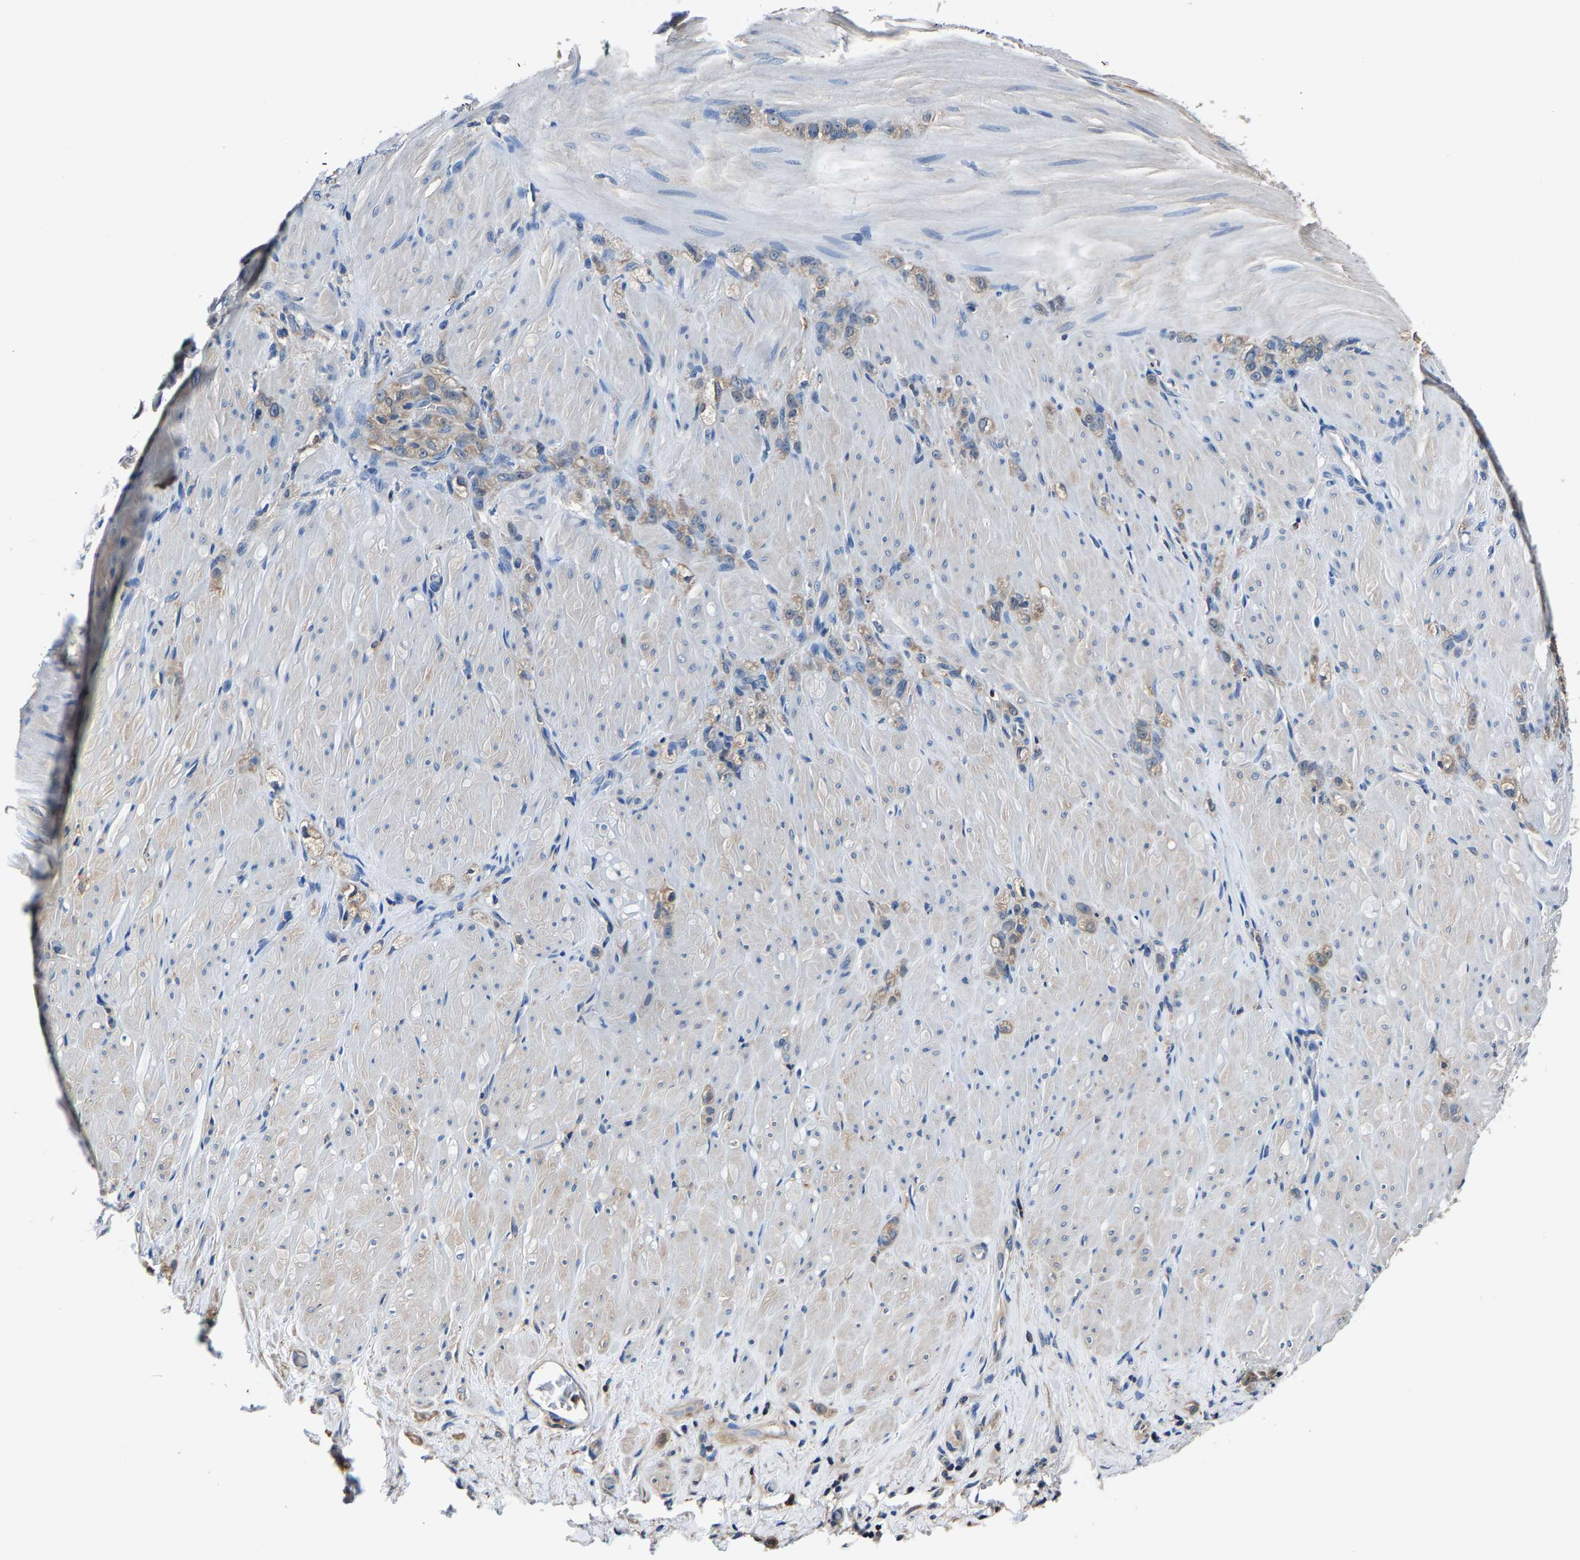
{"staining": {"intensity": "weak", "quantity": ">75%", "location": "cytoplasmic/membranous"}, "tissue": "stomach cancer", "cell_type": "Tumor cells", "image_type": "cancer", "snomed": [{"axis": "morphology", "description": "Normal tissue, NOS"}, {"axis": "morphology", "description": "Adenocarcinoma, NOS"}, {"axis": "topography", "description": "Stomach"}], "caption": "Stomach cancer (adenocarcinoma) stained for a protein displays weak cytoplasmic/membranous positivity in tumor cells. The protein is stained brown, and the nuclei are stained in blue (DAB (3,3'-diaminobenzidine) IHC with brightfield microscopy, high magnification).", "gene": "ALDOB", "patient": {"sex": "male", "age": 82}}